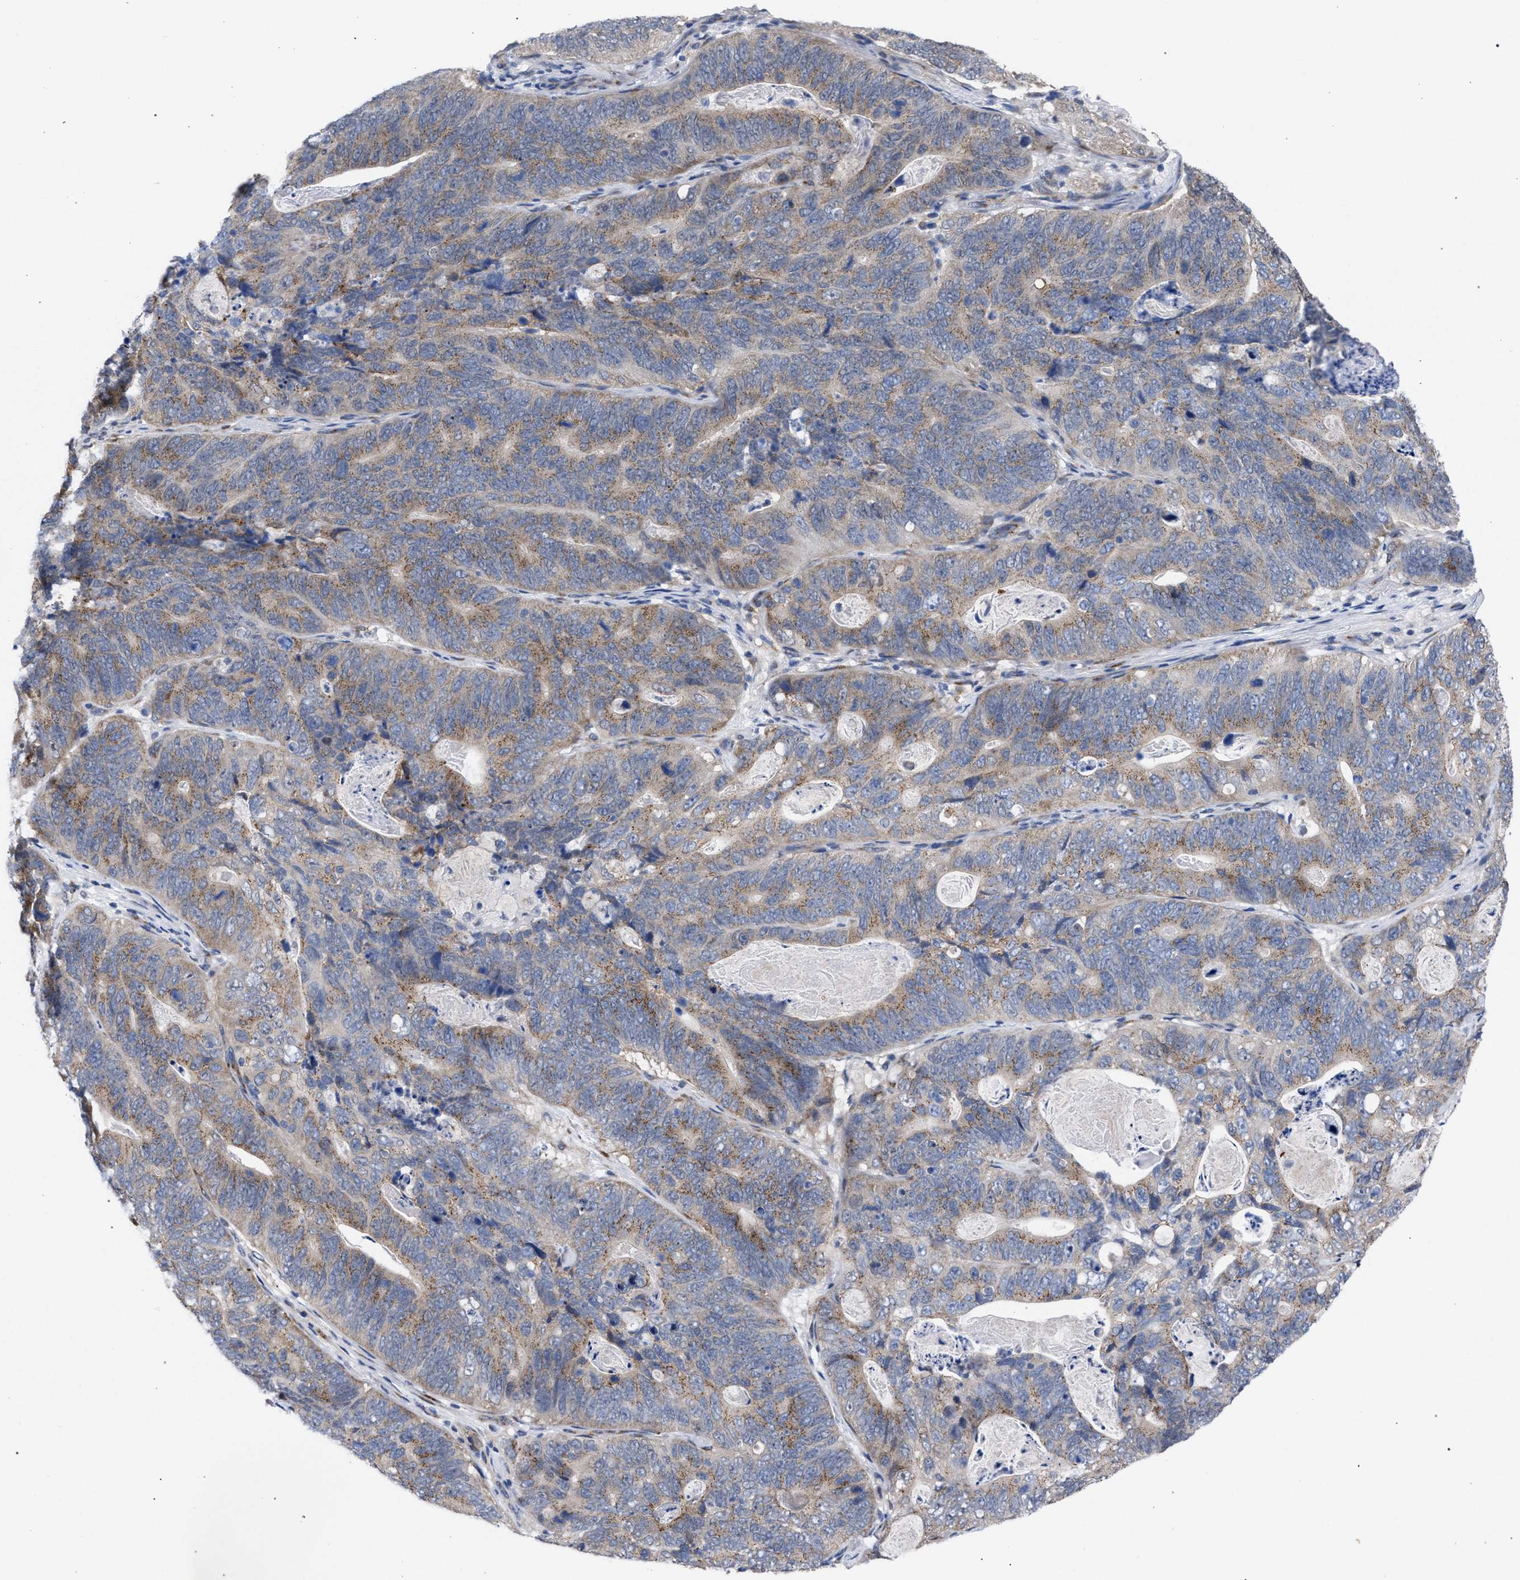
{"staining": {"intensity": "moderate", "quantity": ">75%", "location": "cytoplasmic/membranous"}, "tissue": "stomach cancer", "cell_type": "Tumor cells", "image_type": "cancer", "snomed": [{"axis": "morphology", "description": "Normal tissue, NOS"}, {"axis": "morphology", "description": "Adenocarcinoma, NOS"}, {"axis": "topography", "description": "Stomach"}], "caption": "Stomach cancer tissue displays moderate cytoplasmic/membranous staining in approximately >75% of tumor cells", "gene": "GOLGA2", "patient": {"sex": "female", "age": 89}}